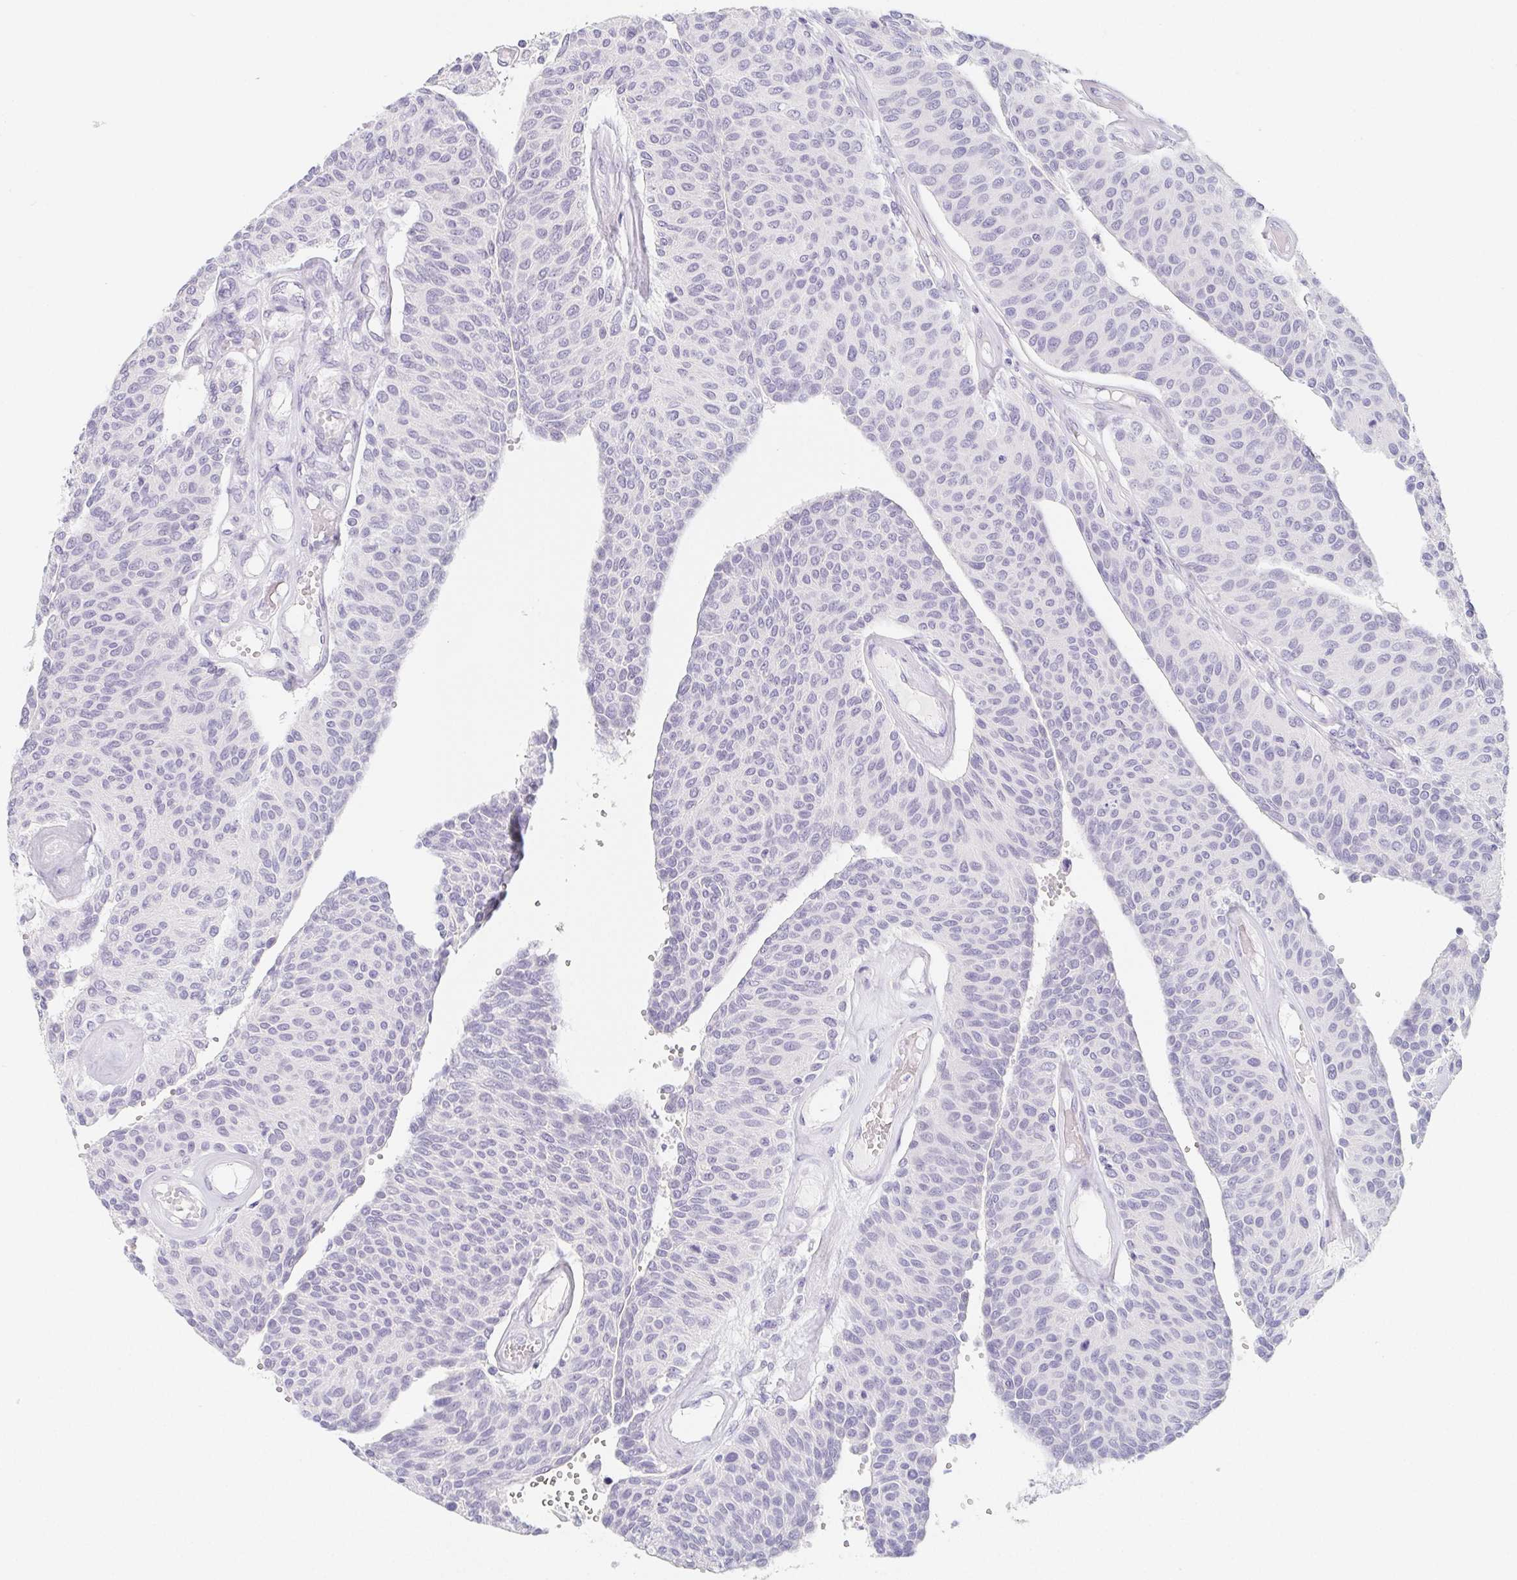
{"staining": {"intensity": "negative", "quantity": "none", "location": "none"}, "tissue": "urothelial cancer", "cell_type": "Tumor cells", "image_type": "cancer", "snomed": [{"axis": "morphology", "description": "Urothelial carcinoma, NOS"}, {"axis": "topography", "description": "Urinary bladder"}], "caption": "This photomicrograph is of transitional cell carcinoma stained with immunohistochemistry (IHC) to label a protein in brown with the nuclei are counter-stained blue. There is no expression in tumor cells.", "gene": "GLIPR1L1", "patient": {"sex": "male", "age": 55}}